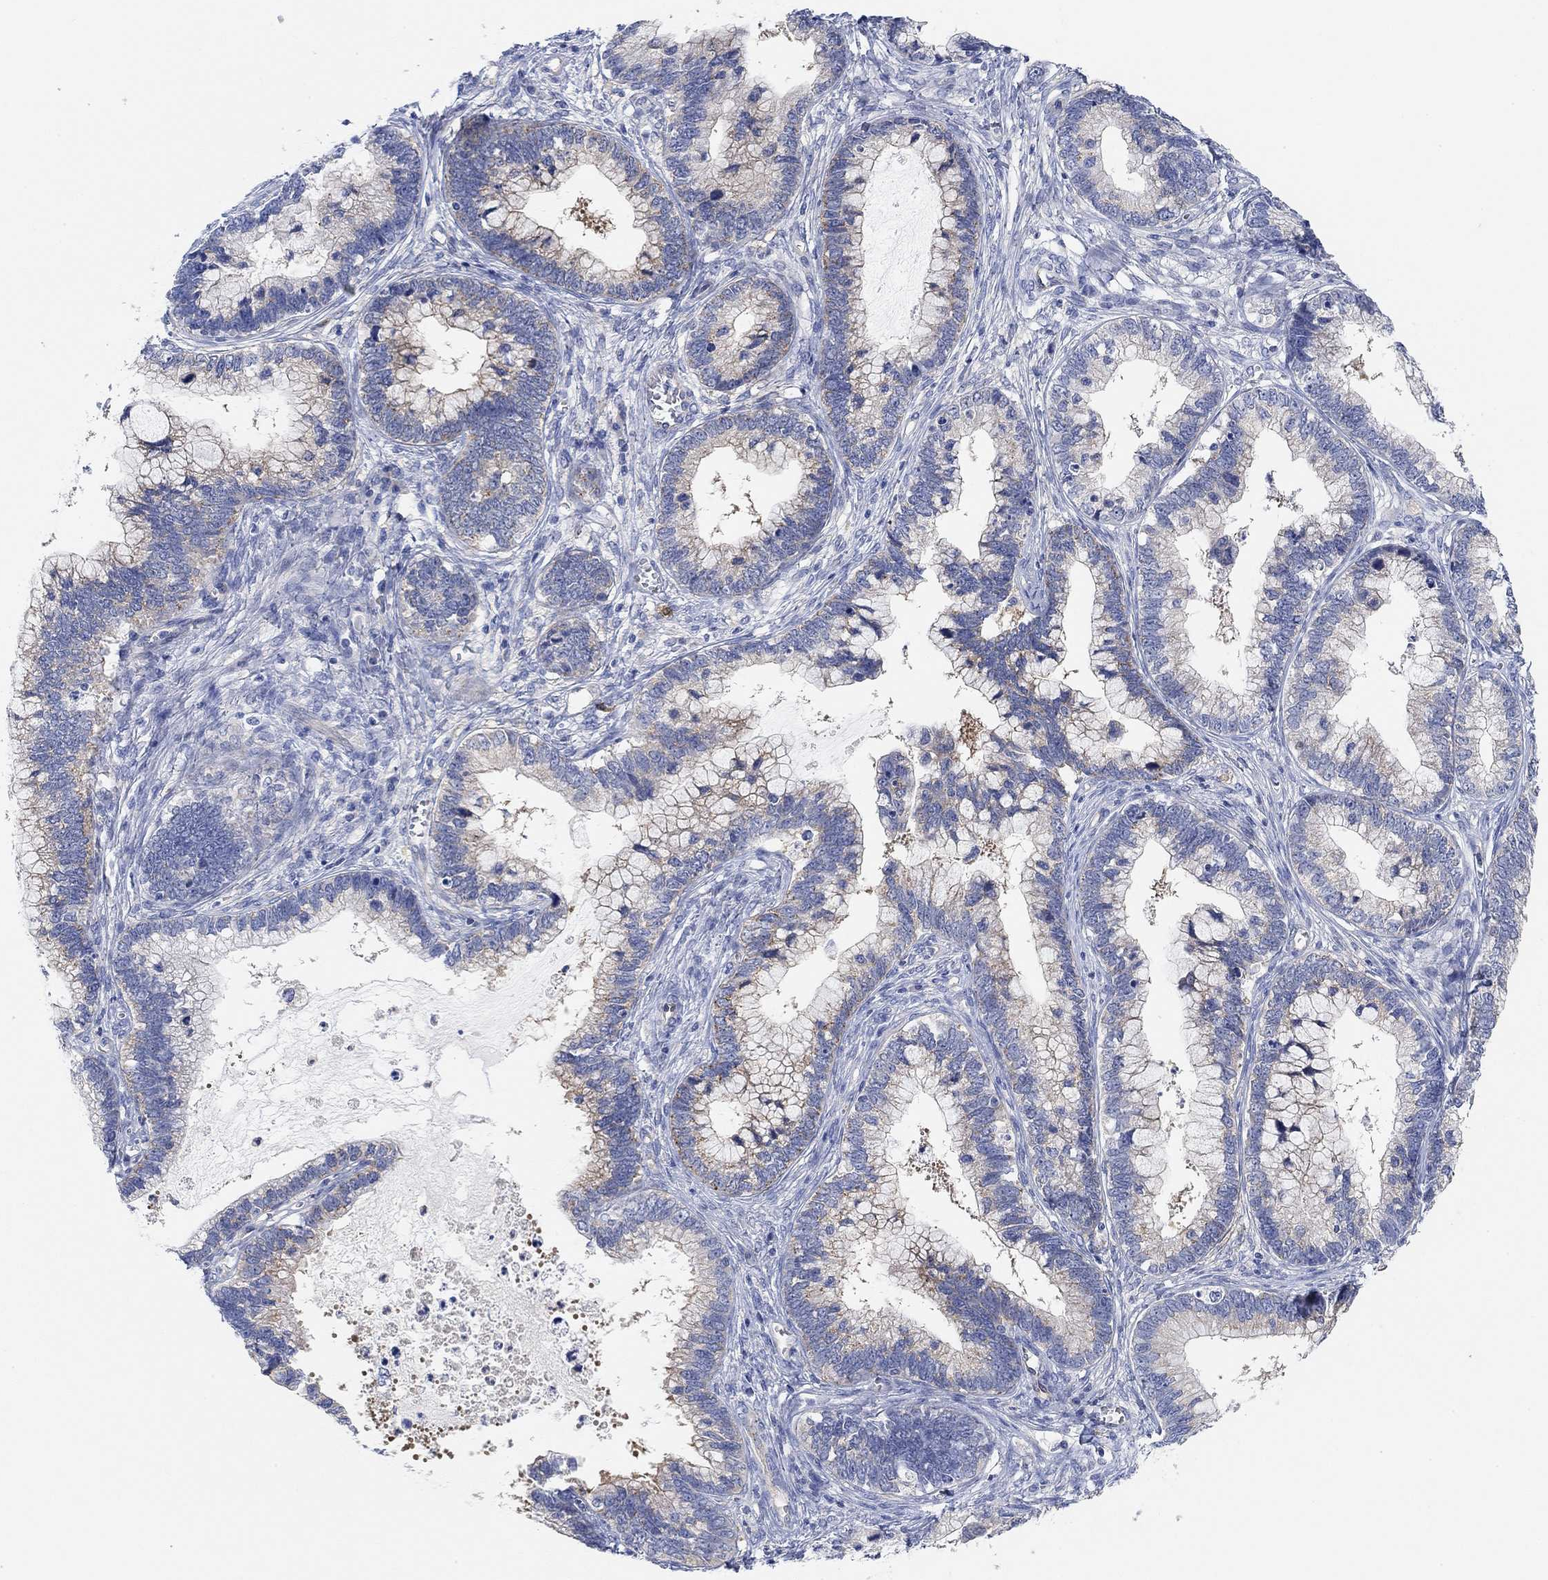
{"staining": {"intensity": "weak", "quantity": "<25%", "location": "cytoplasmic/membranous"}, "tissue": "cervical cancer", "cell_type": "Tumor cells", "image_type": "cancer", "snomed": [{"axis": "morphology", "description": "Adenocarcinoma, NOS"}, {"axis": "topography", "description": "Cervix"}], "caption": "High power microscopy histopathology image of an IHC photomicrograph of adenocarcinoma (cervical), revealing no significant staining in tumor cells. (DAB immunohistochemistry (IHC), high magnification).", "gene": "RGS1", "patient": {"sex": "female", "age": 44}}